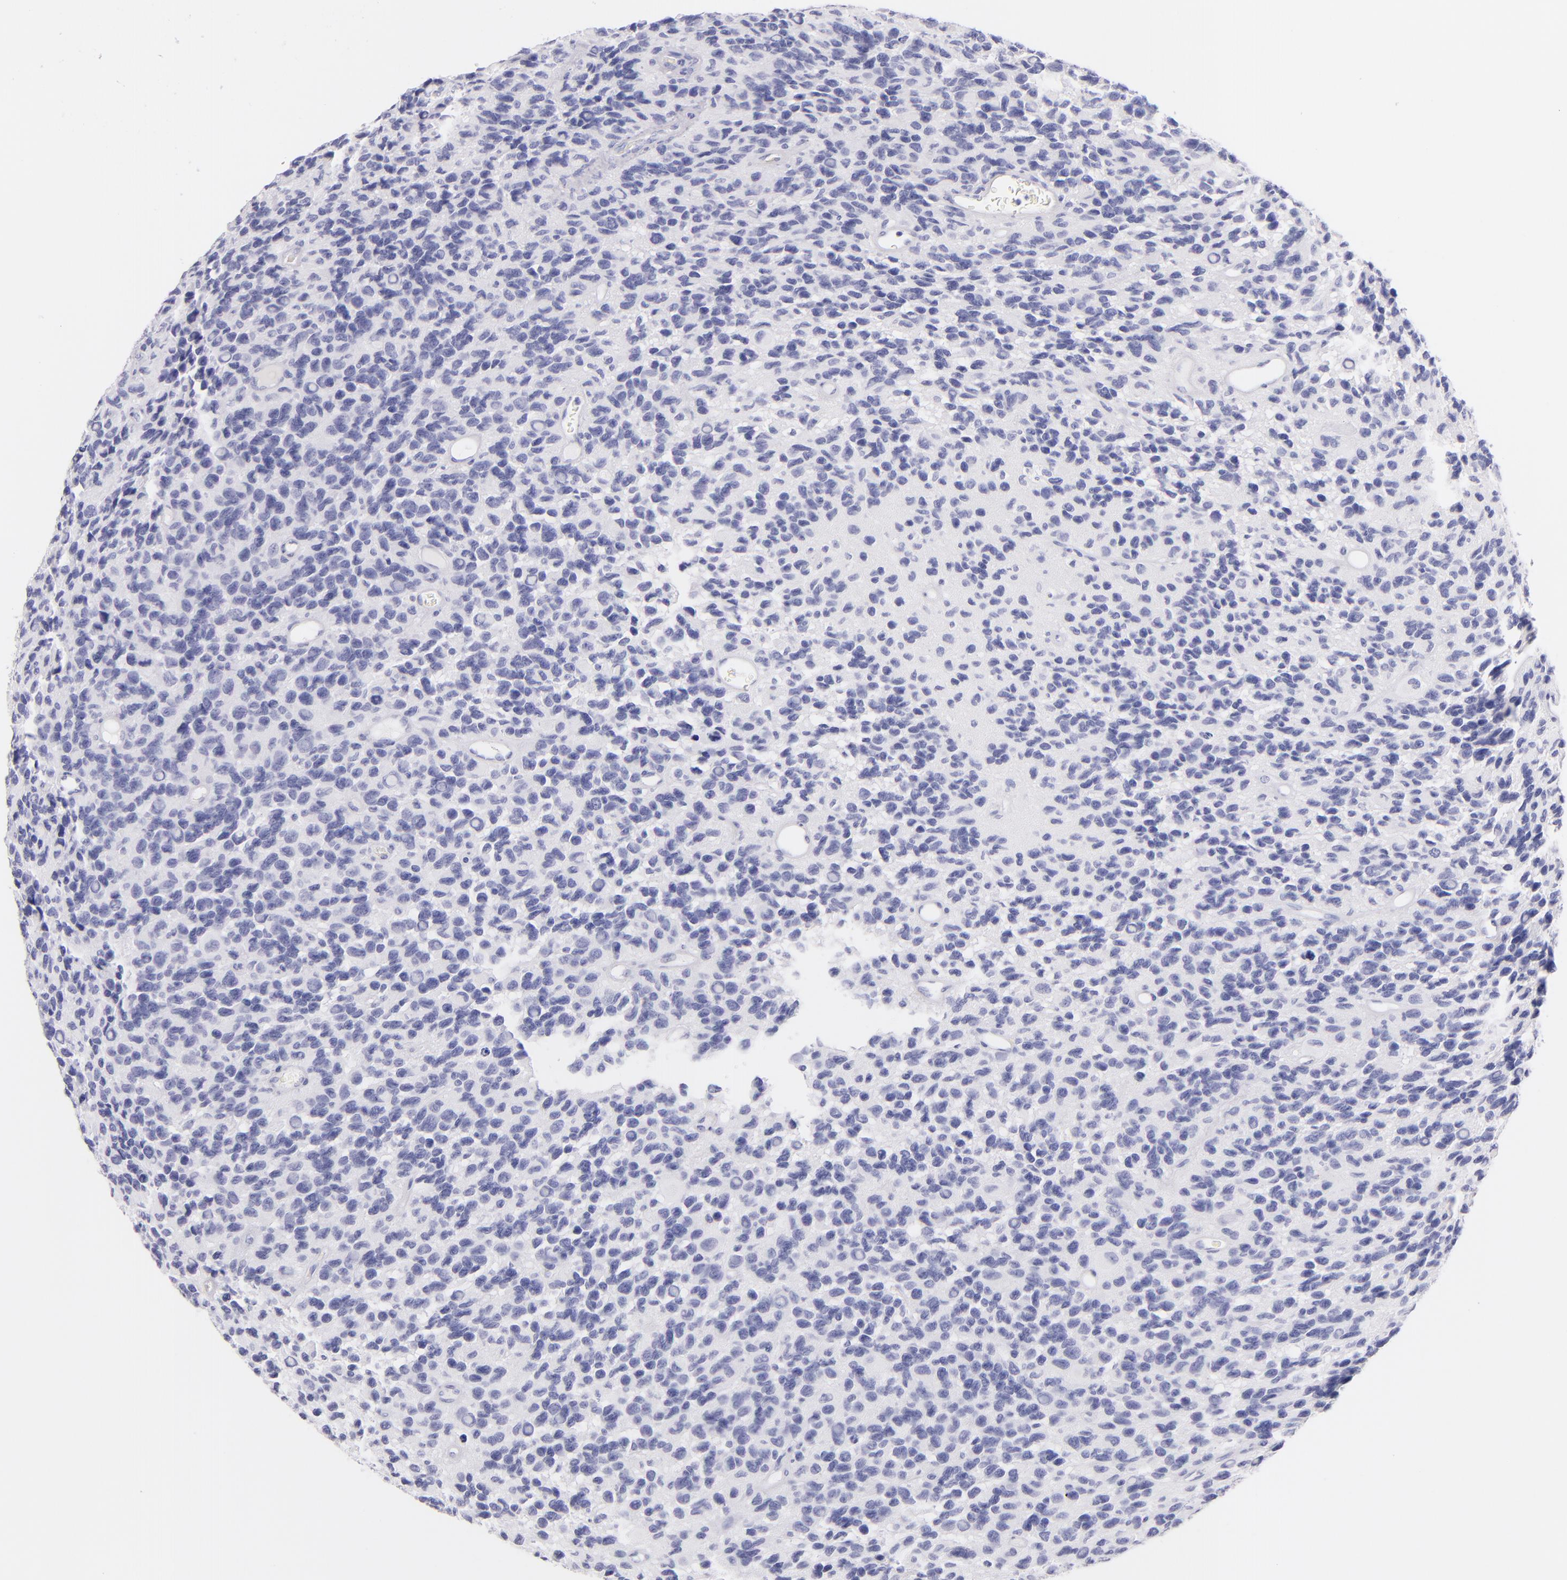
{"staining": {"intensity": "negative", "quantity": "none", "location": "none"}, "tissue": "glioma", "cell_type": "Tumor cells", "image_type": "cancer", "snomed": [{"axis": "morphology", "description": "Glioma, malignant, High grade"}, {"axis": "topography", "description": "Brain"}], "caption": "Image shows no protein expression in tumor cells of malignant high-grade glioma tissue. (Brightfield microscopy of DAB immunohistochemistry (IHC) at high magnification).", "gene": "SDC1", "patient": {"sex": "male", "age": 77}}